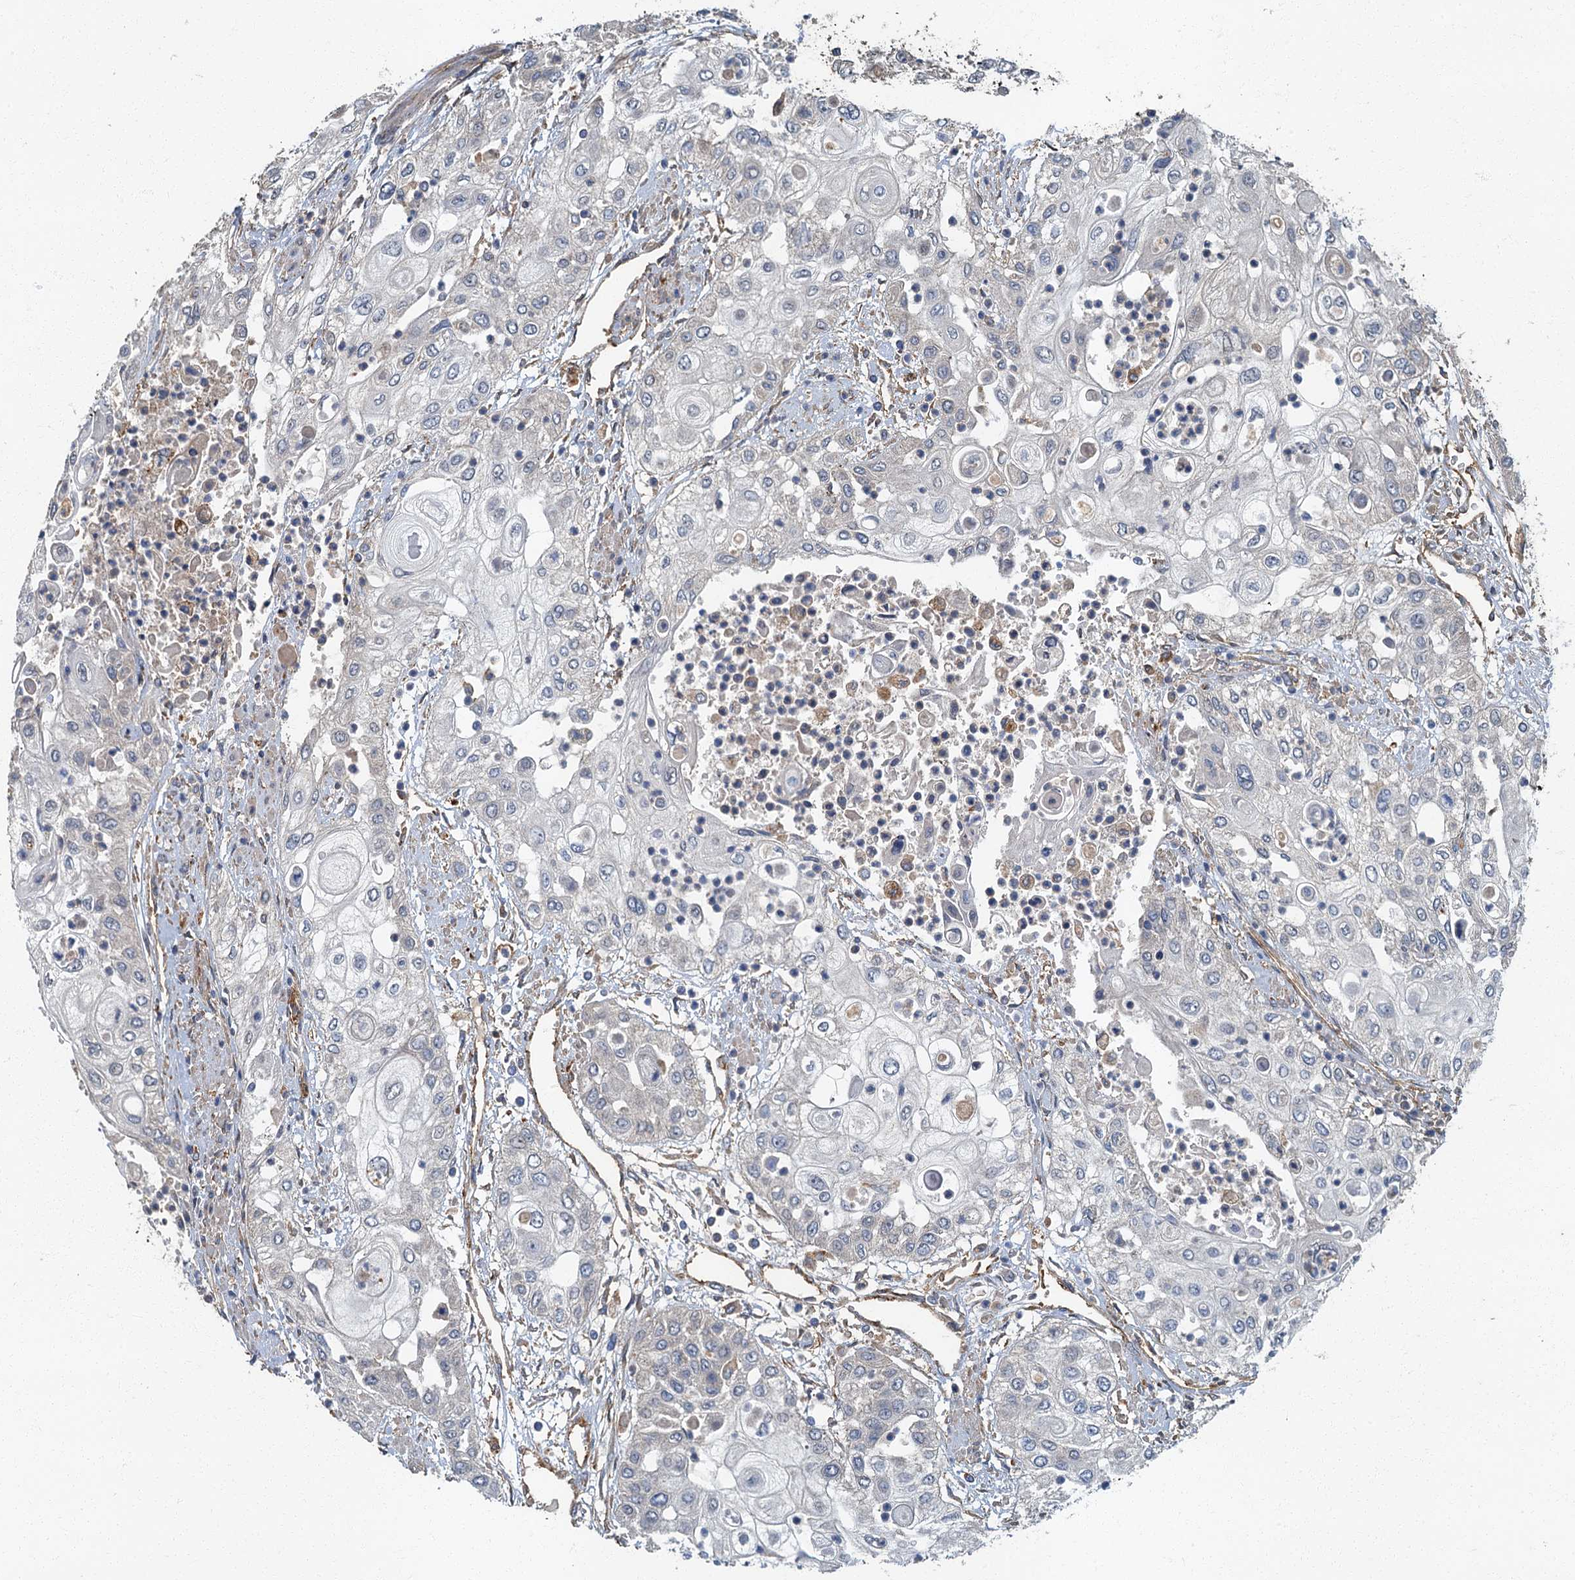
{"staining": {"intensity": "negative", "quantity": "none", "location": "none"}, "tissue": "urothelial cancer", "cell_type": "Tumor cells", "image_type": "cancer", "snomed": [{"axis": "morphology", "description": "Urothelial carcinoma, High grade"}, {"axis": "topography", "description": "Urinary bladder"}], "caption": "Tumor cells are negative for protein expression in human urothelial cancer.", "gene": "ARL11", "patient": {"sex": "female", "age": 79}}